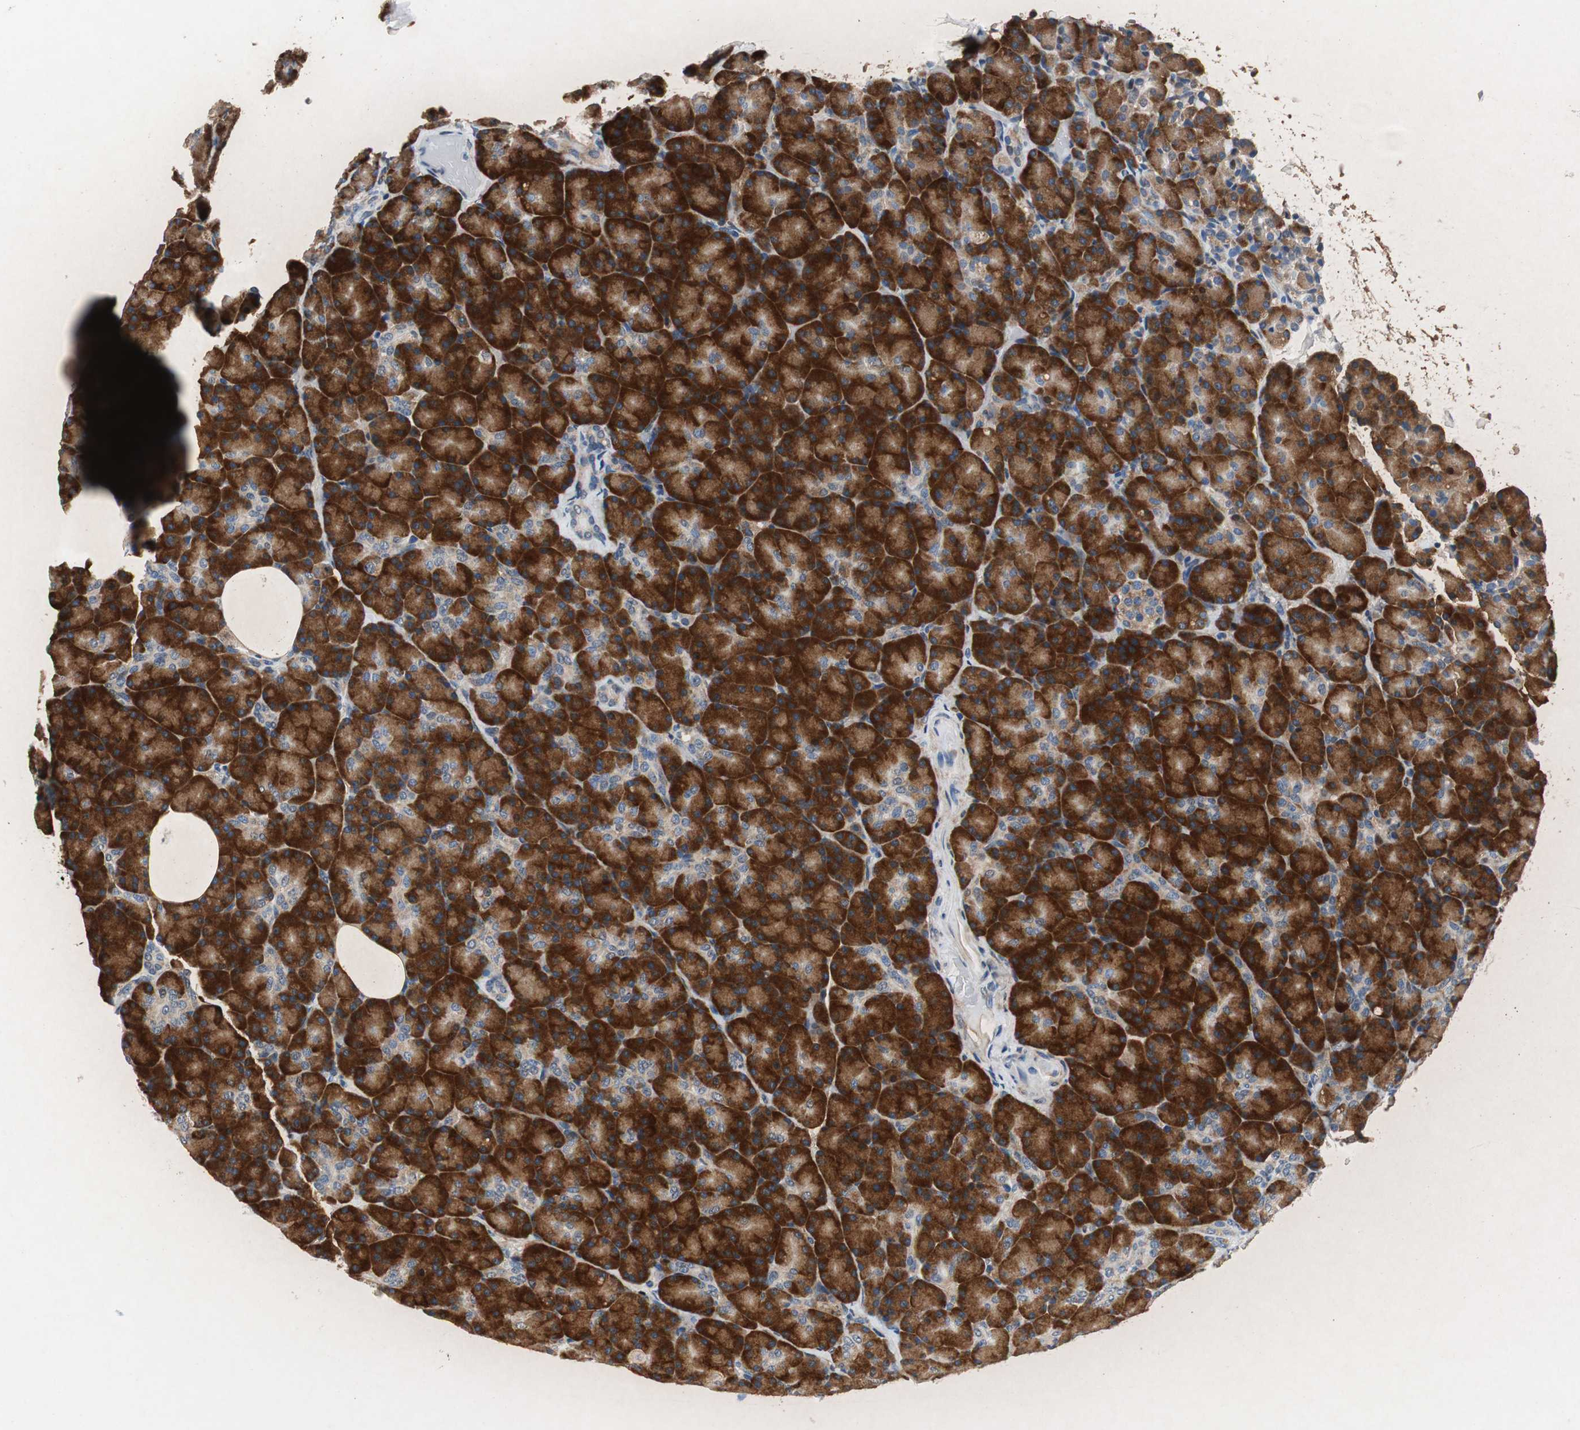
{"staining": {"intensity": "strong", "quantity": ">75%", "location": "cytoplasmic/membranous"}, "tissue": "pancreas", "cell_type": "Exocrine glandular cells", "image_type": "normal", "snomed": [{"axis": "morphology", "description": "Normal tissue, NOS"}, {"axis": "topography", "description": "Pancreas"}], "caption": "Immunohistochemistry image of benign human pancreas stained for a protein (brown), which exhibits high levels of strong cytoplasmic/membranous expression in about >75% of exocrine glandular cells.", "gene": "RPL35", "patient": {"sex": "female", "age": 43}}